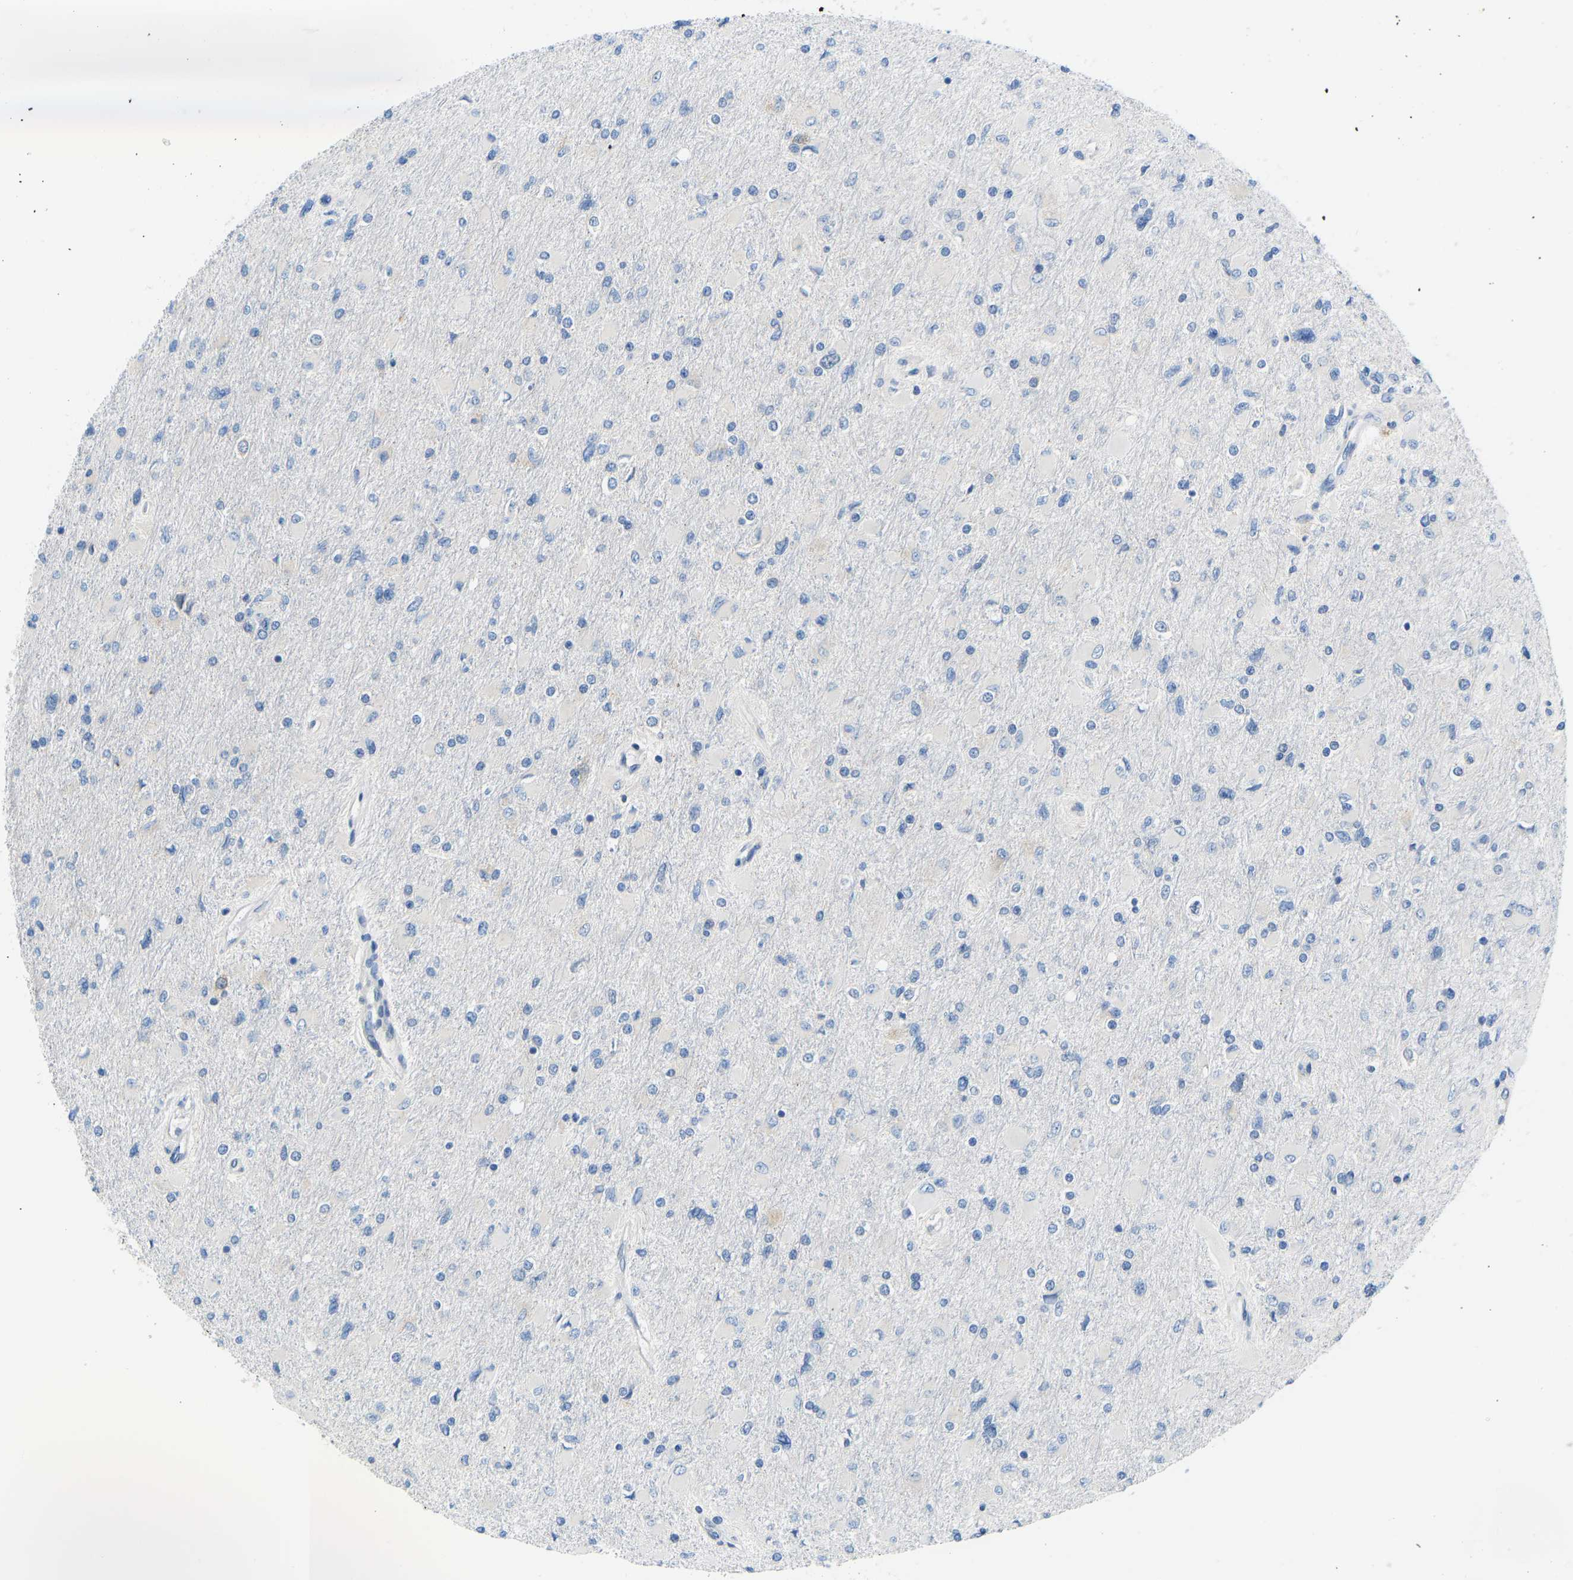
{"staining": {"intensity": "negative", "quantity": "none", "location": "none"}, "tissue": "glioma", "cell_type": "Tumor cells", "image_type": "cancer", "snomed": [{"axis": "morphology", "description": "Glioma, malignant, High grade"}, {"axis": "topography", "description": "Cerebral cortex"}], "caption": "This is an immunohistochemistry photomicrograph of human glioma. There is no positivity in tumor cells.", "gene": "VRK1", "patient": {"sex": "female", "age": 36}}